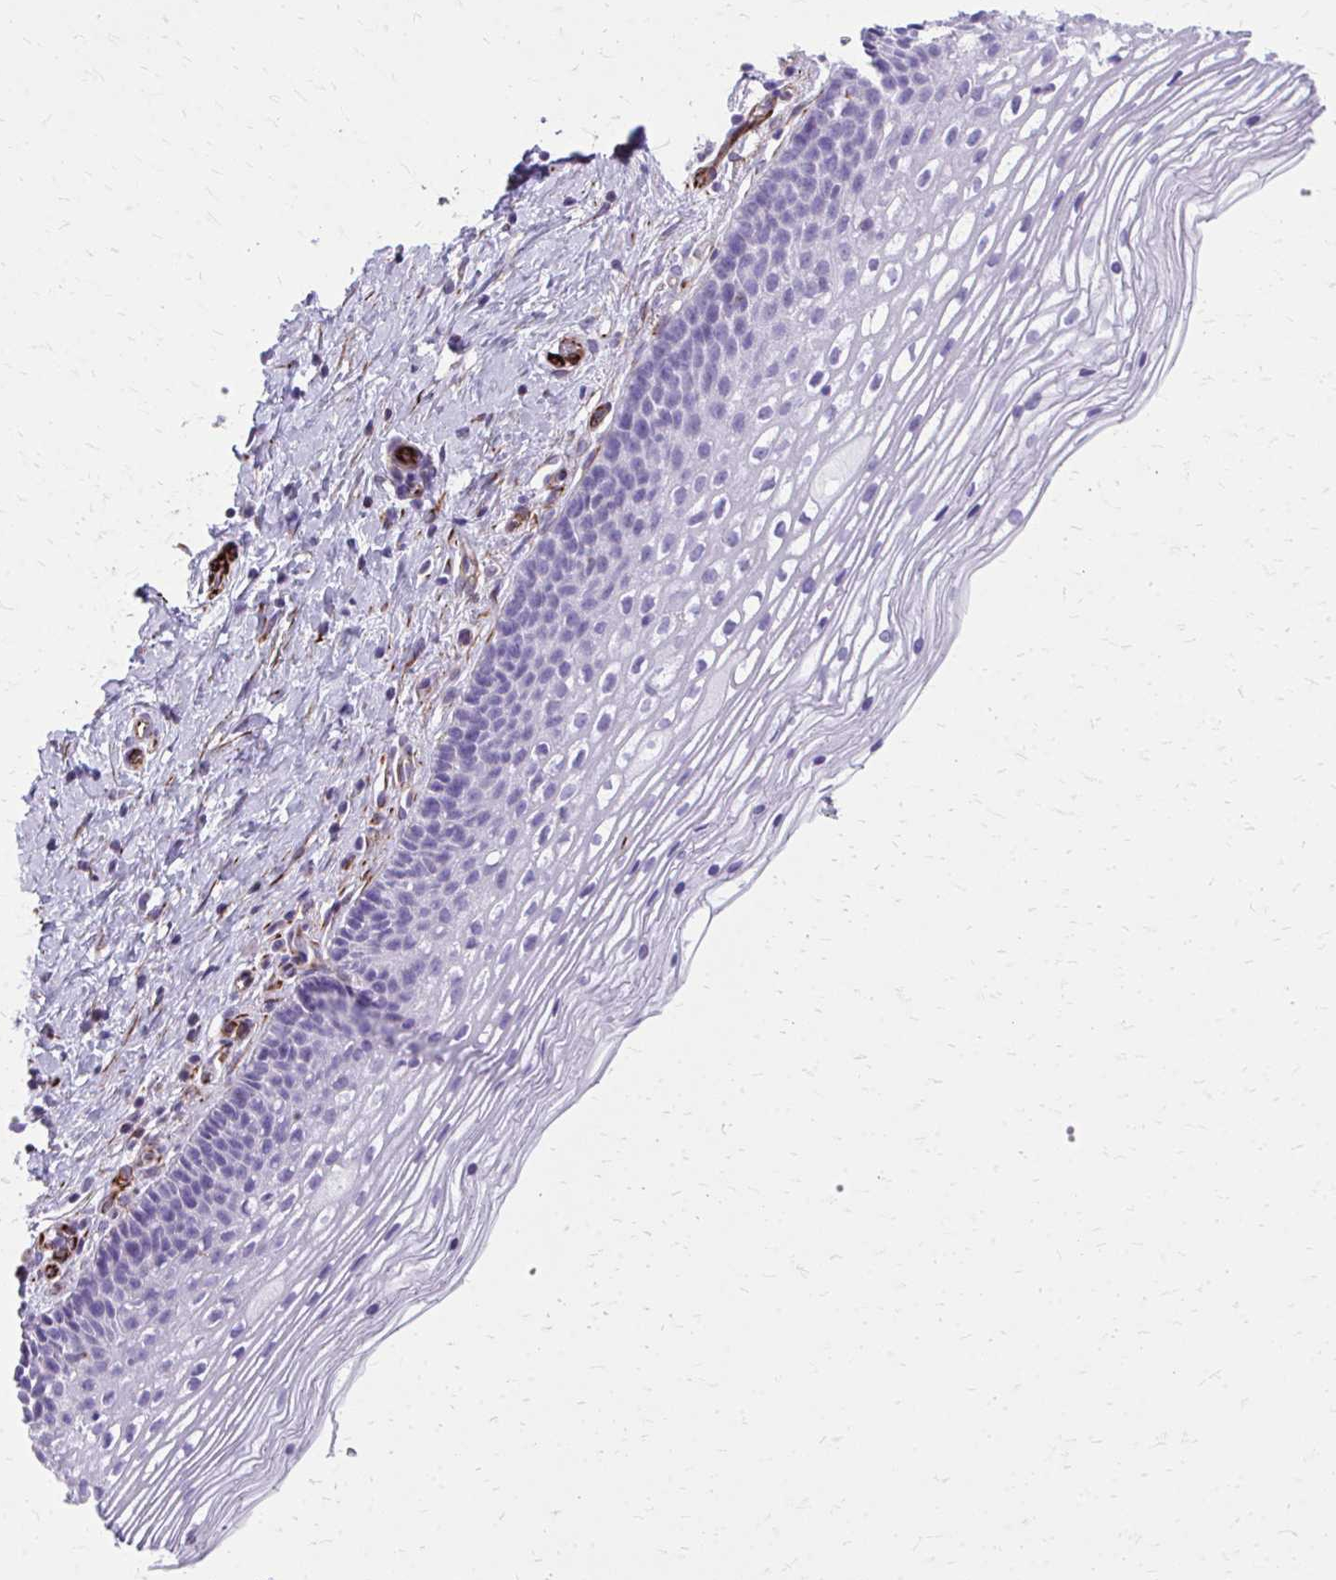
{"staining": {"intensity": "negative", "quantity": "none", "location": "none"}, "tissue": "cervix", "cell_type": "Glandular cells", "image_type": "normal", "snomed": [{"axis": "morphology", "description": "Normal tissue, NOS"}, {"axis": "topography", "description": "Cervix"}], "caption": "IHC image of unremarkable cervix stained for a protein (brown), which demonstrates no expression in glandular cells. (Brightfield microscopy of DAB IHC at high magnification).", "gene": "TRIM6", "patient": {"sex": "female", "age": 34}}